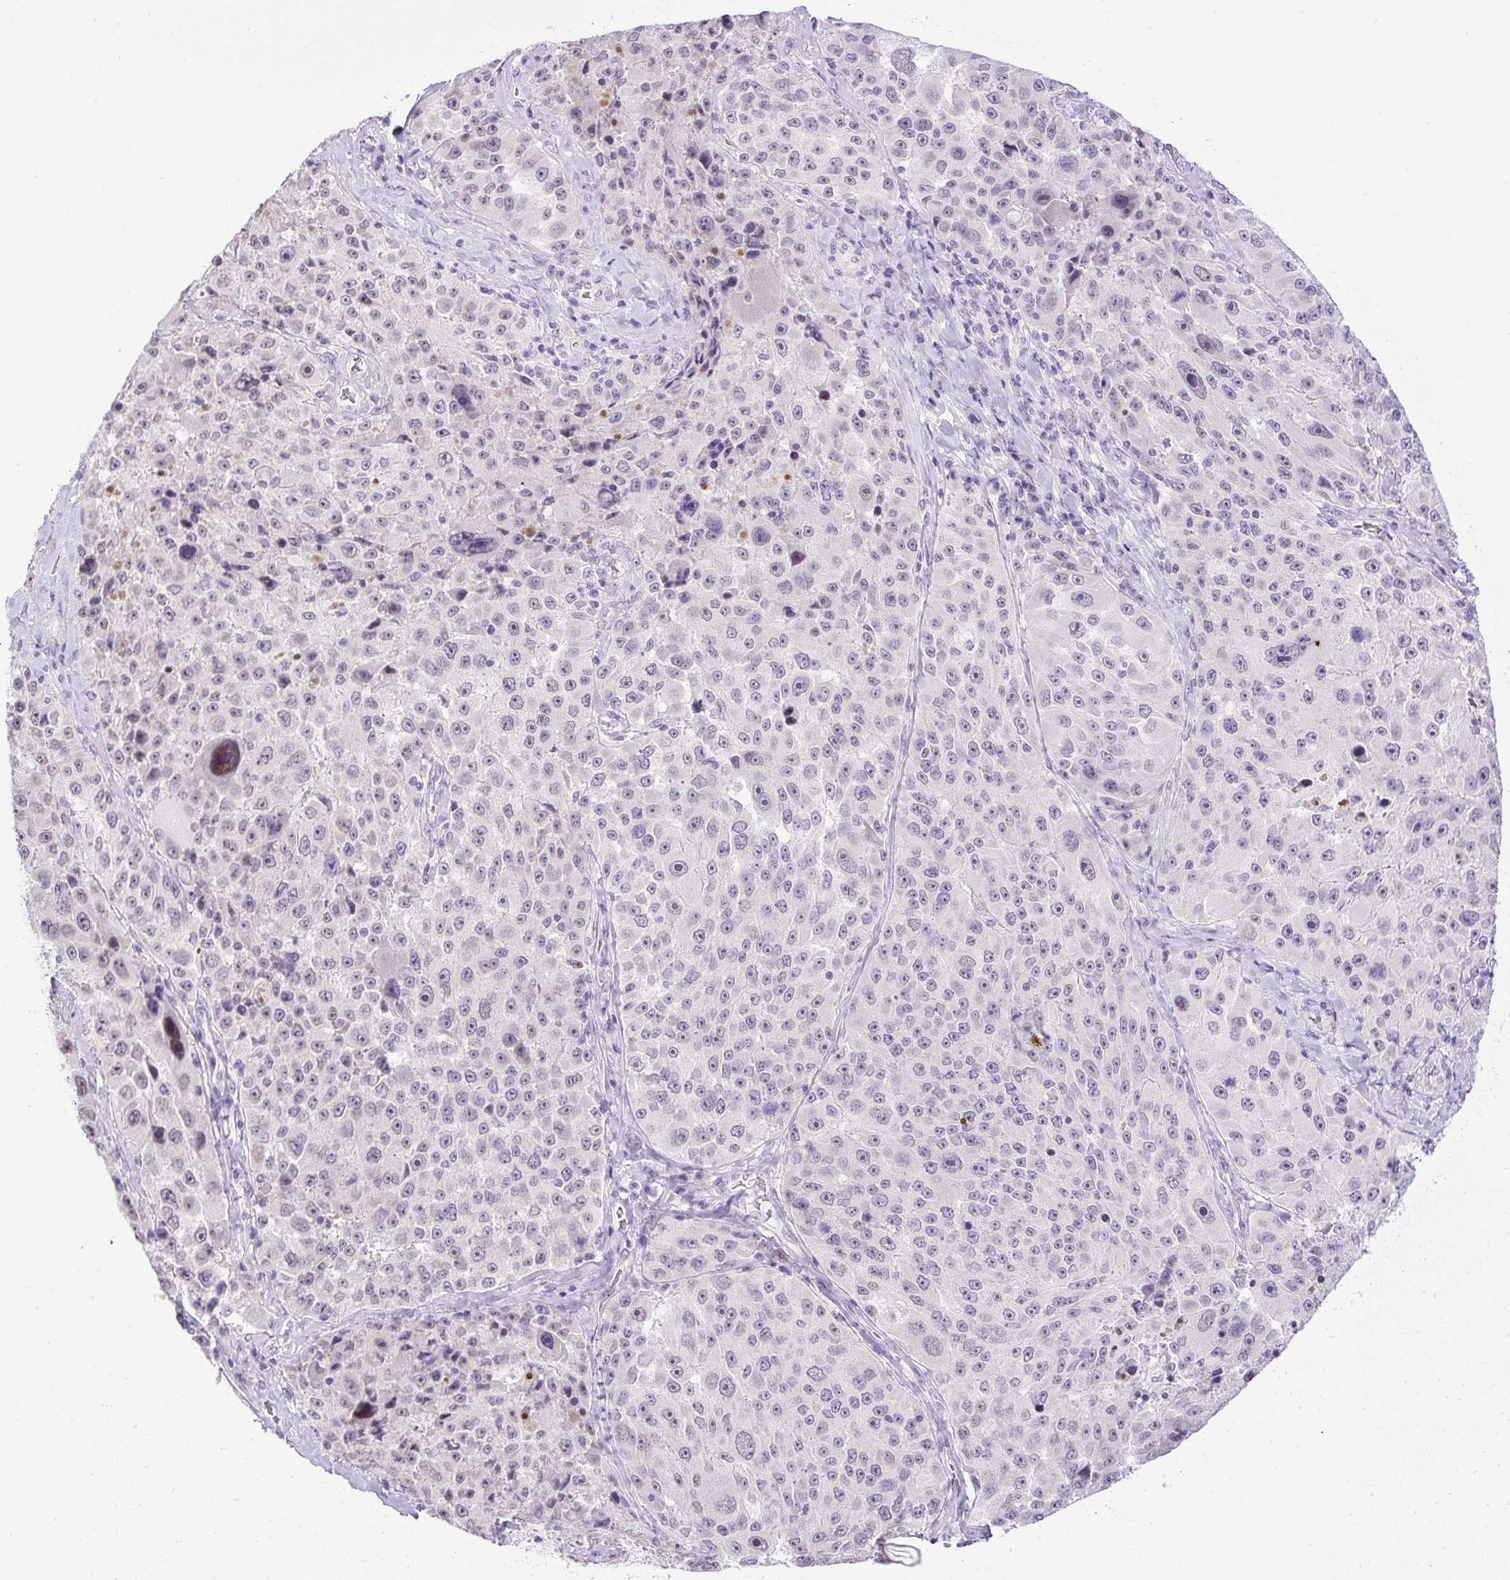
{"staining": {"intensity": "weak", "quantity": "<25%", "location": "nuclear"}, "tissue": "melanoma", "cell_type": "Tumor cells", "image_type": "cancer", "snomed": [{"axis": "morphology", "description": "Malignant melanoma, Metastatic site"}, {"axis": "topography", "description": "Lymph node"}], "caption": "Human malignant melanoma (metastatic site) stained for a protein using immunohistochemistry (IHC) displays no expression in tumor cells.", "gene": "WNT10B", "patient": {"sex": "male", "age": 62}}